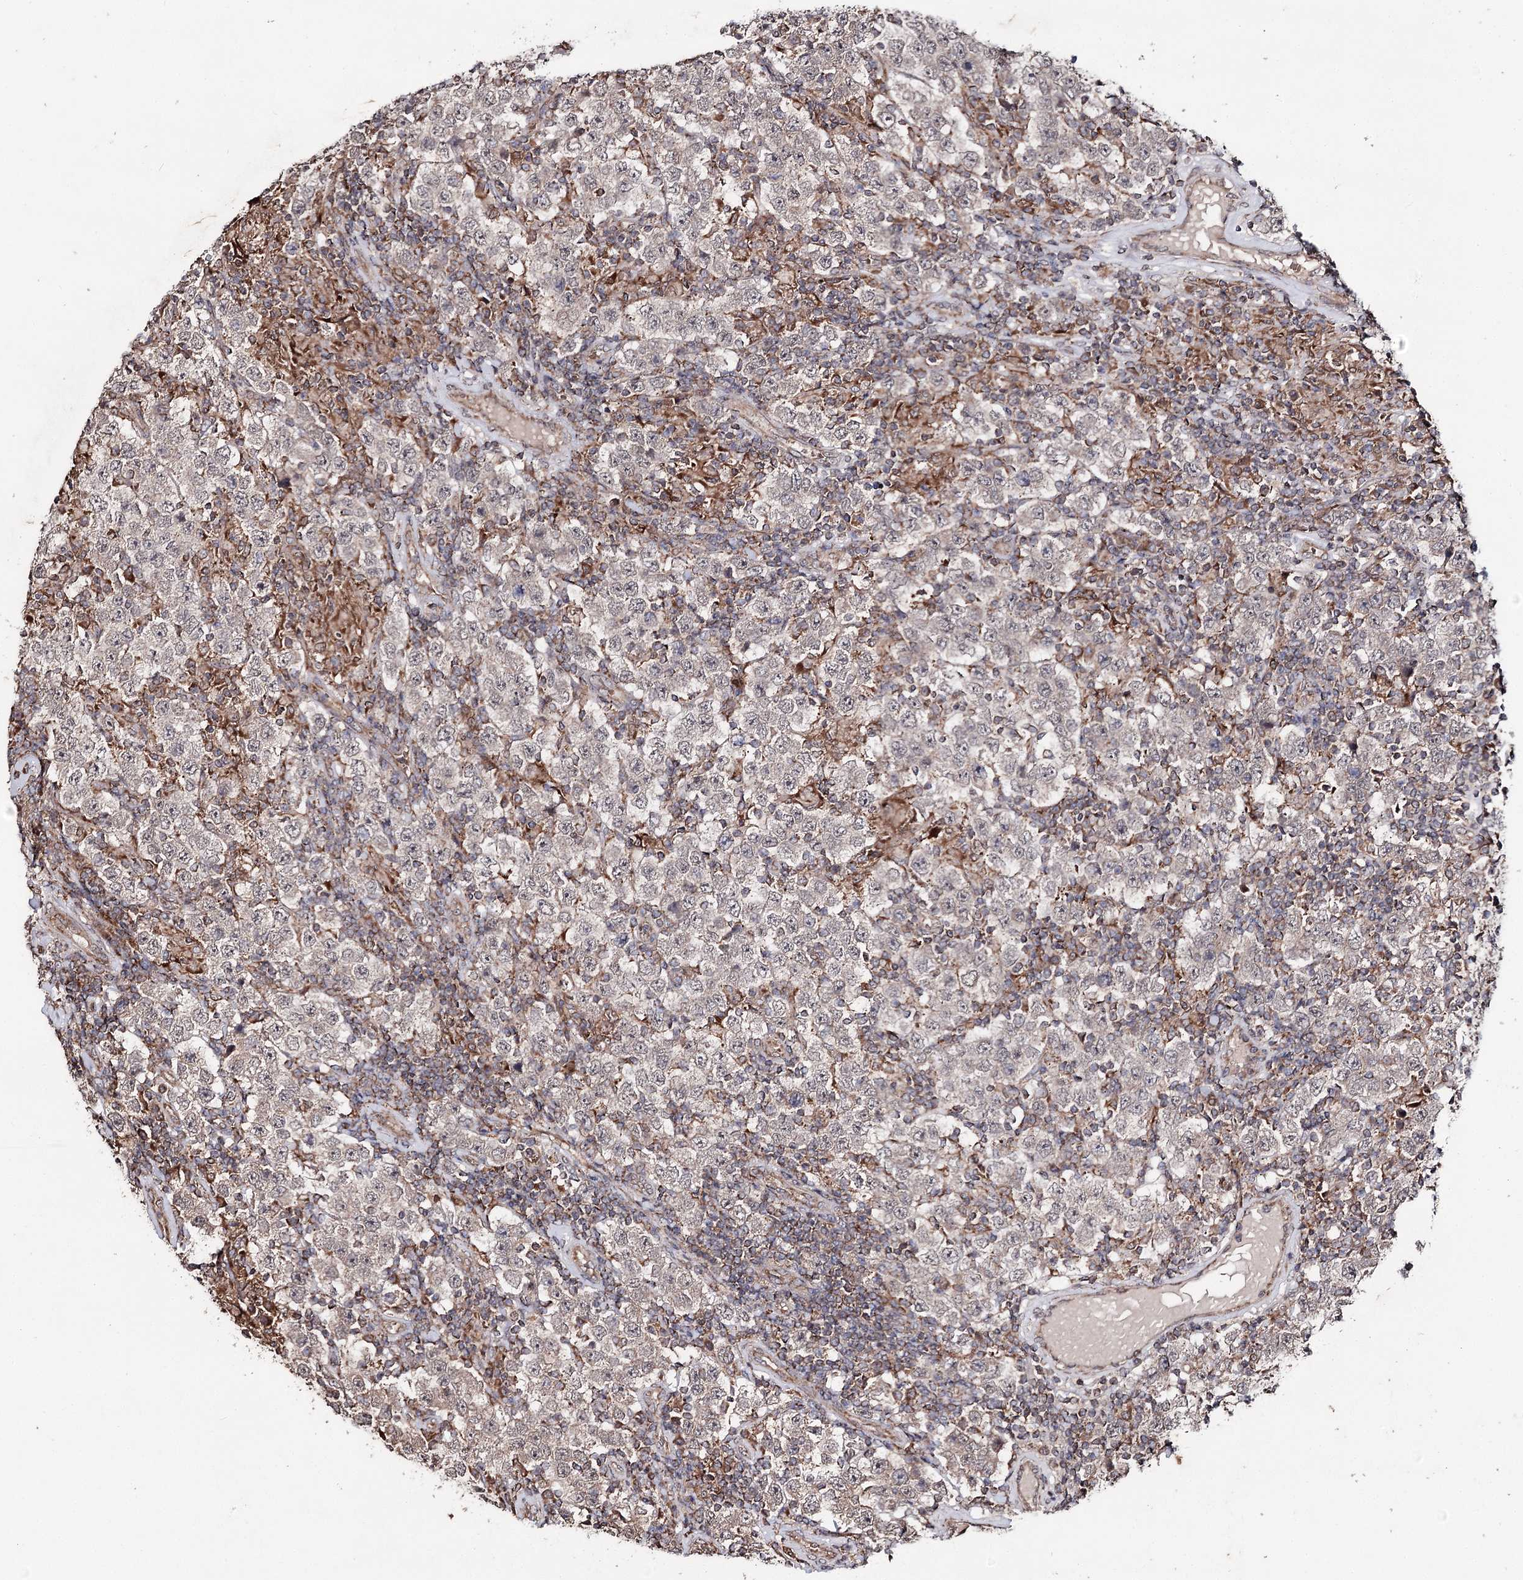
{"staining": {"intensity": "weak", "quantity": "<25%", "location": "cytoplasmic/membranous"}, "tissue": "testis cancer", "cell_type": "Tumor cells", "image_type": "cancer", "snomed": [{"axis": "morphology", "description": "Normal tissue, NOS"}, {"axis": "morphology", "description": "Urothelial carcinoma, High grade"}, {"axis": "morphology", "description": "Seminoma, NOS"}, {"axis": "morphology", "description": "Carcinoma, Embryonal, NOS"}, {"axis": "topography", "description": "Urinary bladder"}, {"axis": "topography", "description": "Testis"}], "caption": "This is an immunohistochemistry (IHC) micrograph of testis cancer (seminoma). There is no positivity in tumor cells.", "gene": "MINDY3", "patient": {"sex": "male", "age": 41}}